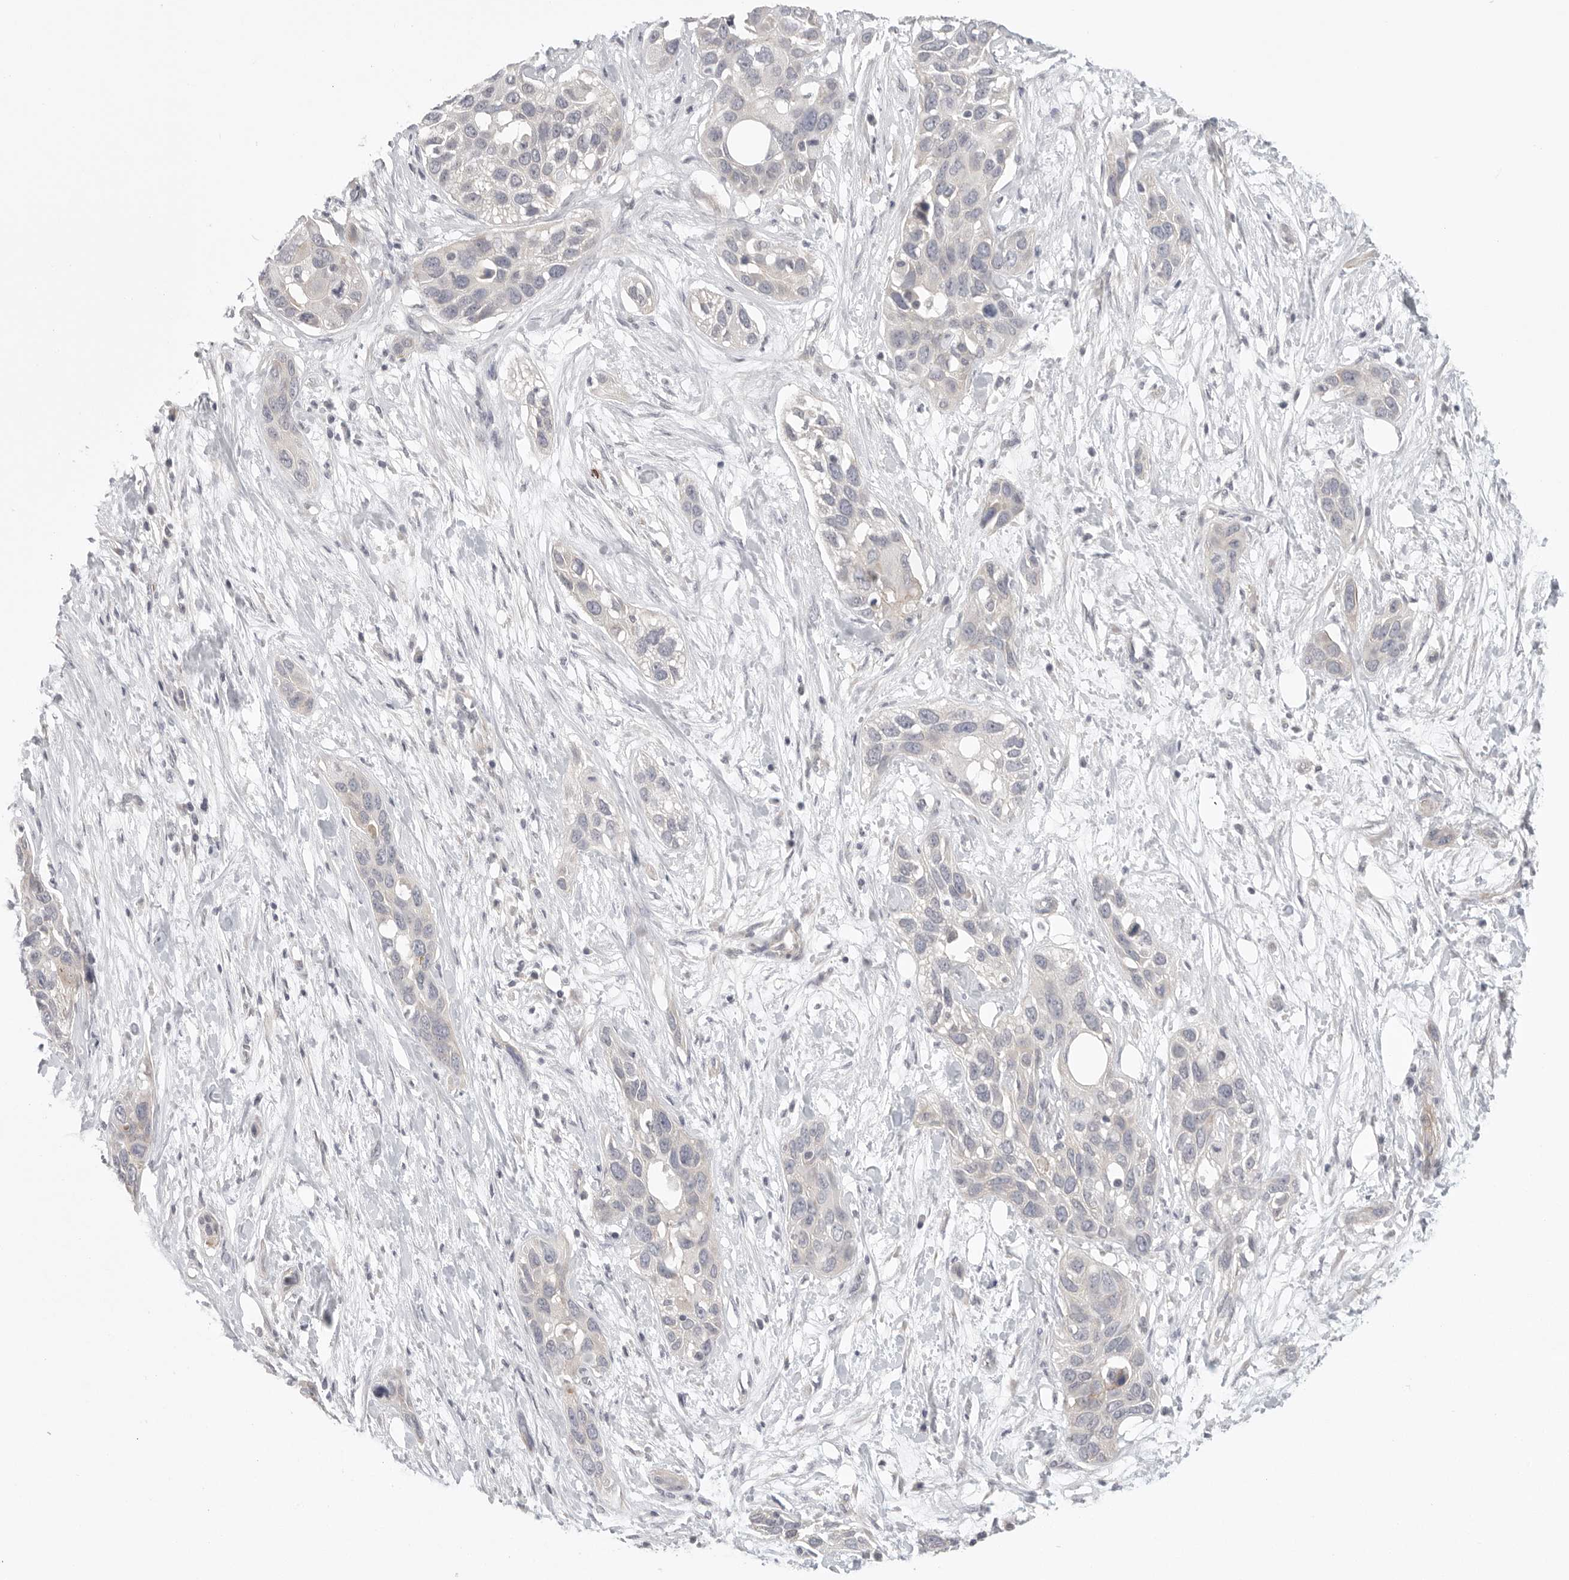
{"staining": {"intensity": "negative", "quantity": "none", "location": "none"}, "tissue": "pancreatic cancer", "cell_type": "Tumor cells", "image_type": "cancer", "snomed": [{"axis": "morphology", "description": "Adenocarcinoma, NOS"}, {"axis": "topography", "description": "Pancreas"}], "caption": "The micrograph demonstrates no staining of tumor cells in pancreatic cancer. (DAB (3,3'-diaminobenzidine) immunohistochemistry (IHC), high magnification).", "gene": "STAB2", "patient": {"sex": "female", "age": 60}}